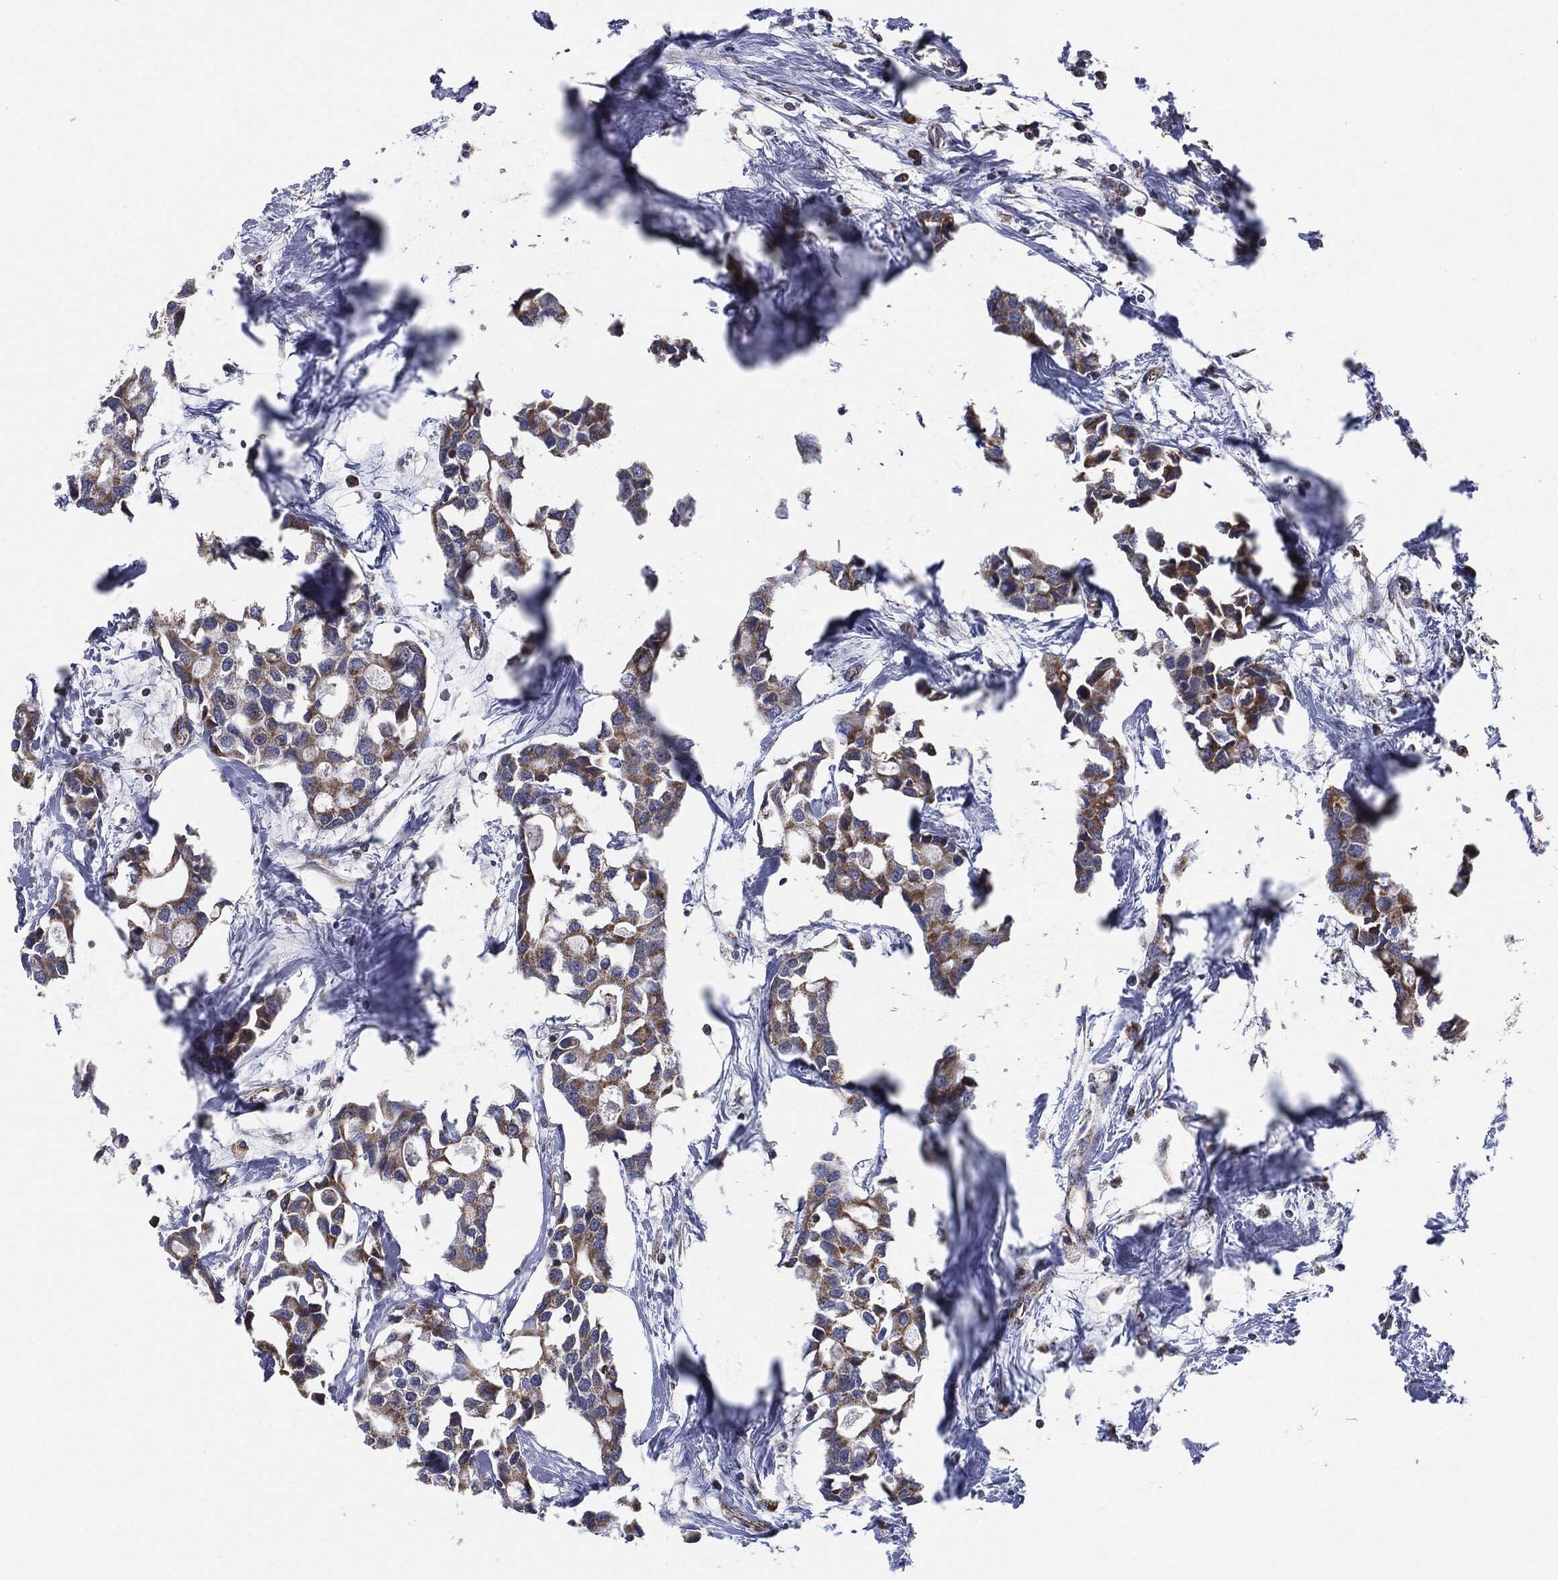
{"staining": {"intensity": "moderate", "quantity": ">75%", "location": "cytoplasmic/membranous"}, "tissue": "breast cancer", "cell_type": "Tumor cells", "image_type": "cancer", "snomed": [{"axis": "morphology", "description": "Duct carcinoma"}, {"axis": "topography", "description": "Breast"}], "caption": "Immunohistochemical staining of breast infiltrating ductal carcinoma exhibits moderate cytoplasmic/membranous protein positivity in approximately >75% of tumor cells. The protein of interest is stained brown, and the nuclei are stained in blue (DAB (3,3'-diaminobenzidine) IHC with brightfield microscopy, high magnification).", "gene": "NDUFV2", "patient": {"sex": "female", "age": 83}}